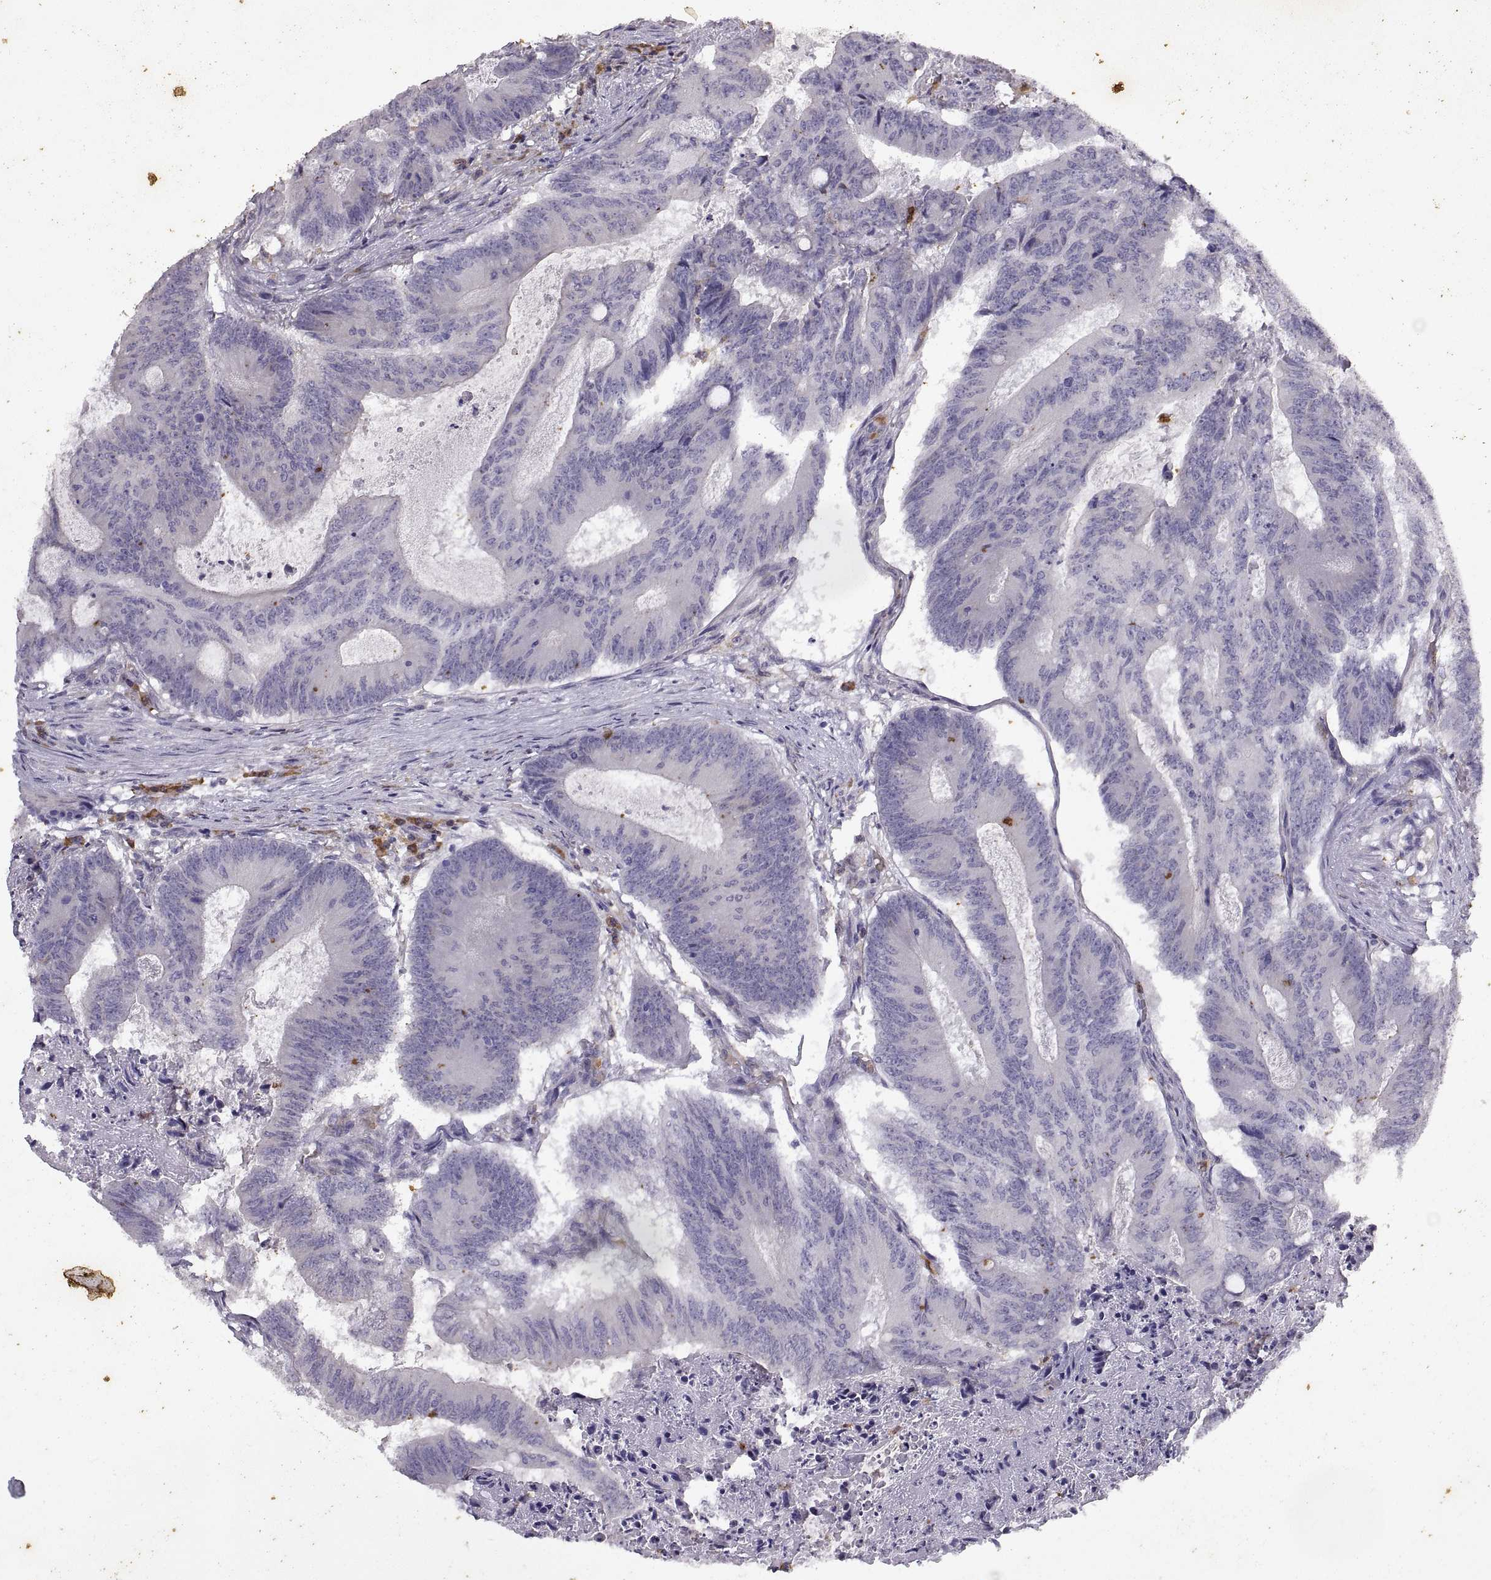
{"staining": {"intensity": "negative", "quantity": "none", "location": "none"}, "tissue": "colorectal cancer", "cell_type": "Tumor cells", "image_type": "cancer", "snomed": [{"axis": "morphology", "description": "Adenocarcinoma, NOS"}, {"axis": "topography", "description": "Colon"}], "caption": "Tumor cells are negative for brown protein staining in colorectal adenocarcinoma.", "gene": "DOK3", "patient": {"sex": "female", "age": 70}}